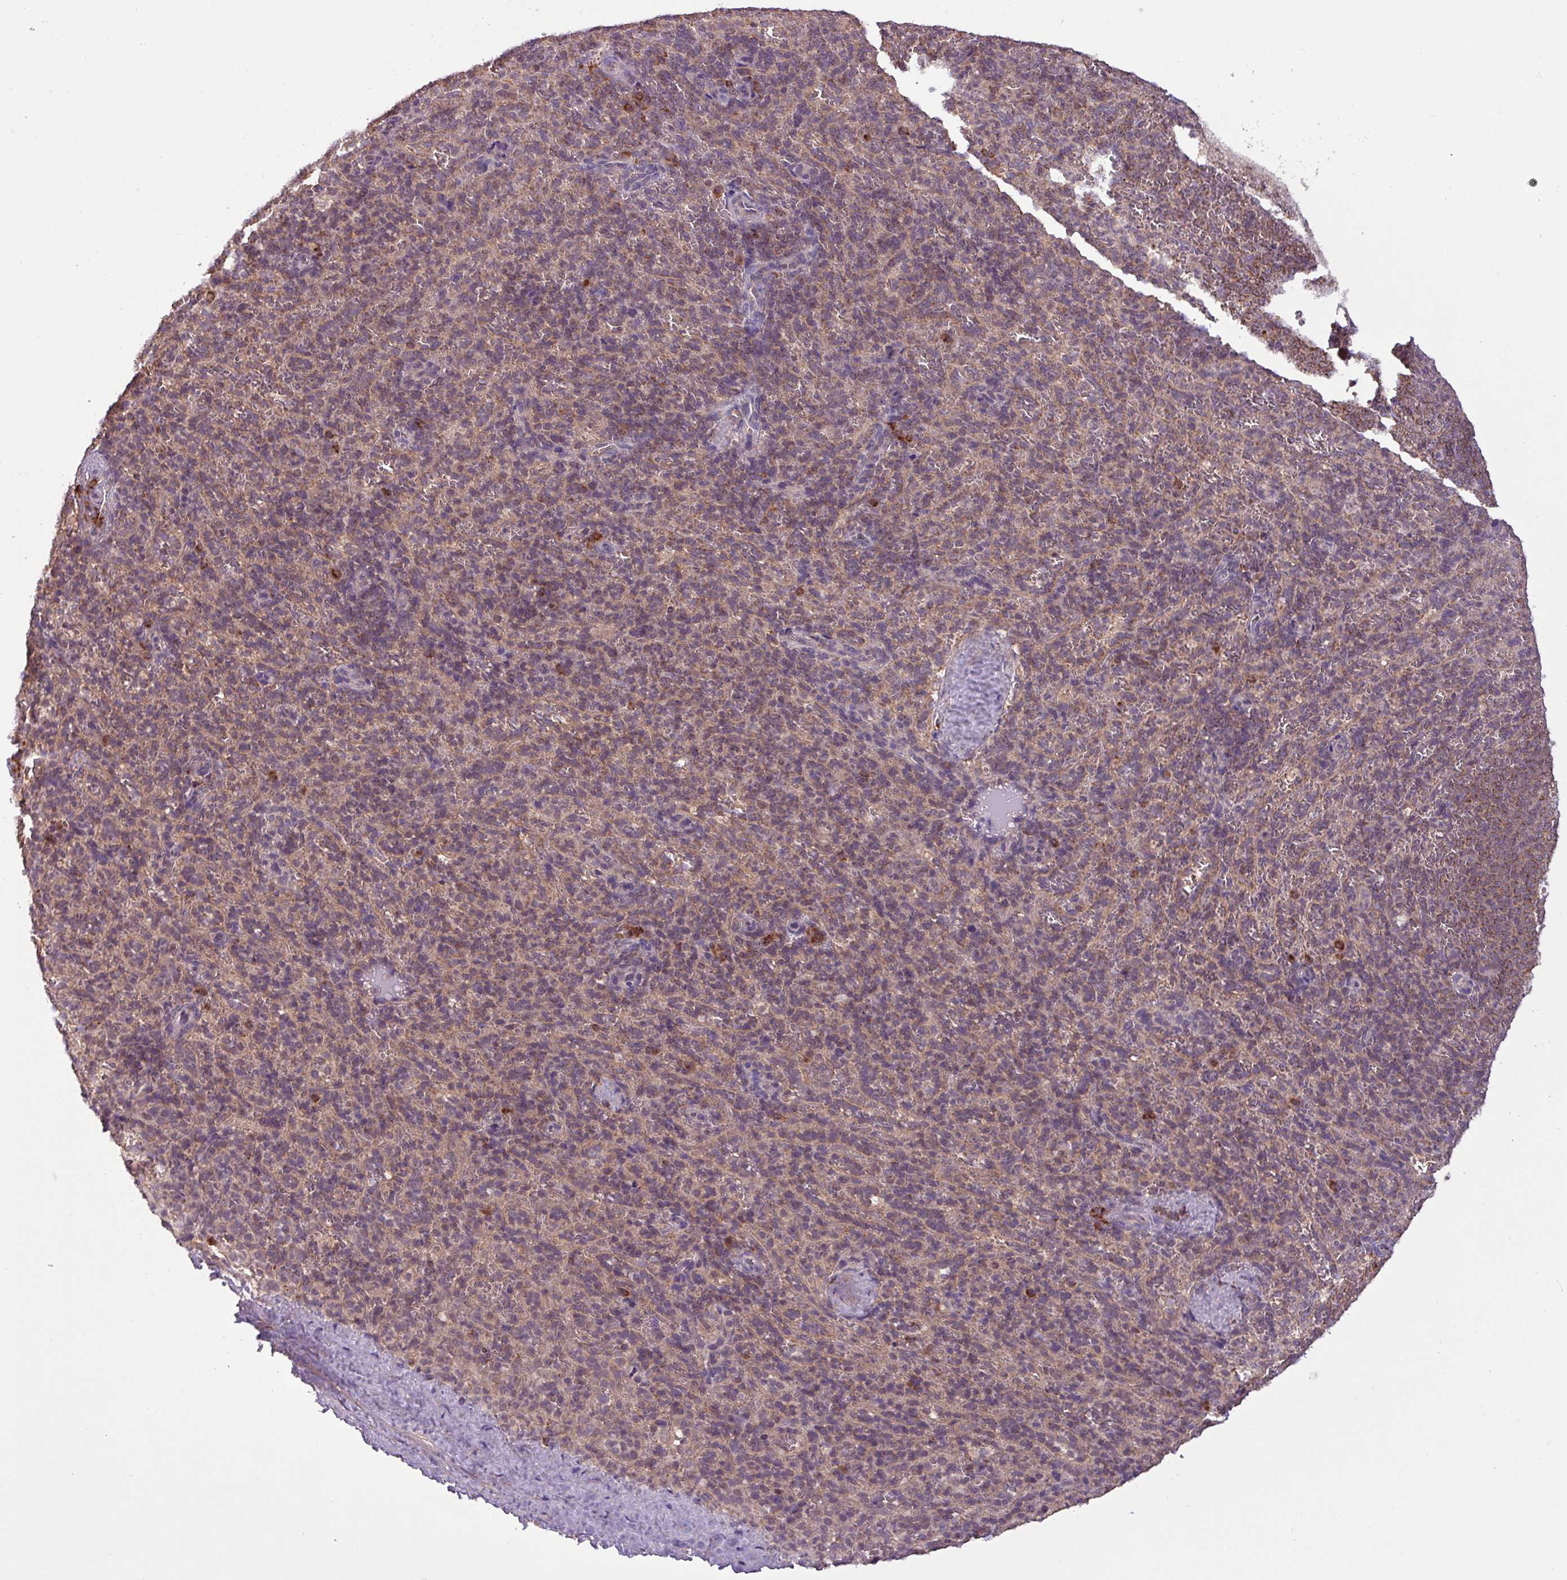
{"staining": {"intensity": "weak", "quantity": "25%-75%", "location": "cytoplasmic/membranous"}, "tissue": "spleen", "cell_type": "Cells in red pulp", "image_type": "normal", "snomed": [{"axis": "morphology", "description": "Normal tissue, NOS"}, {"axis": "topography", "description": "Spleen"}], "caption": "Weak cytoplasmic/membranous staining is seen in about 25%-75% of cells in red pulp in benign spleen. (IHC, brightfield microscopy, high magnification).", "gene": "MCTP2", "patient": {"sex": "female", "age": 21}}